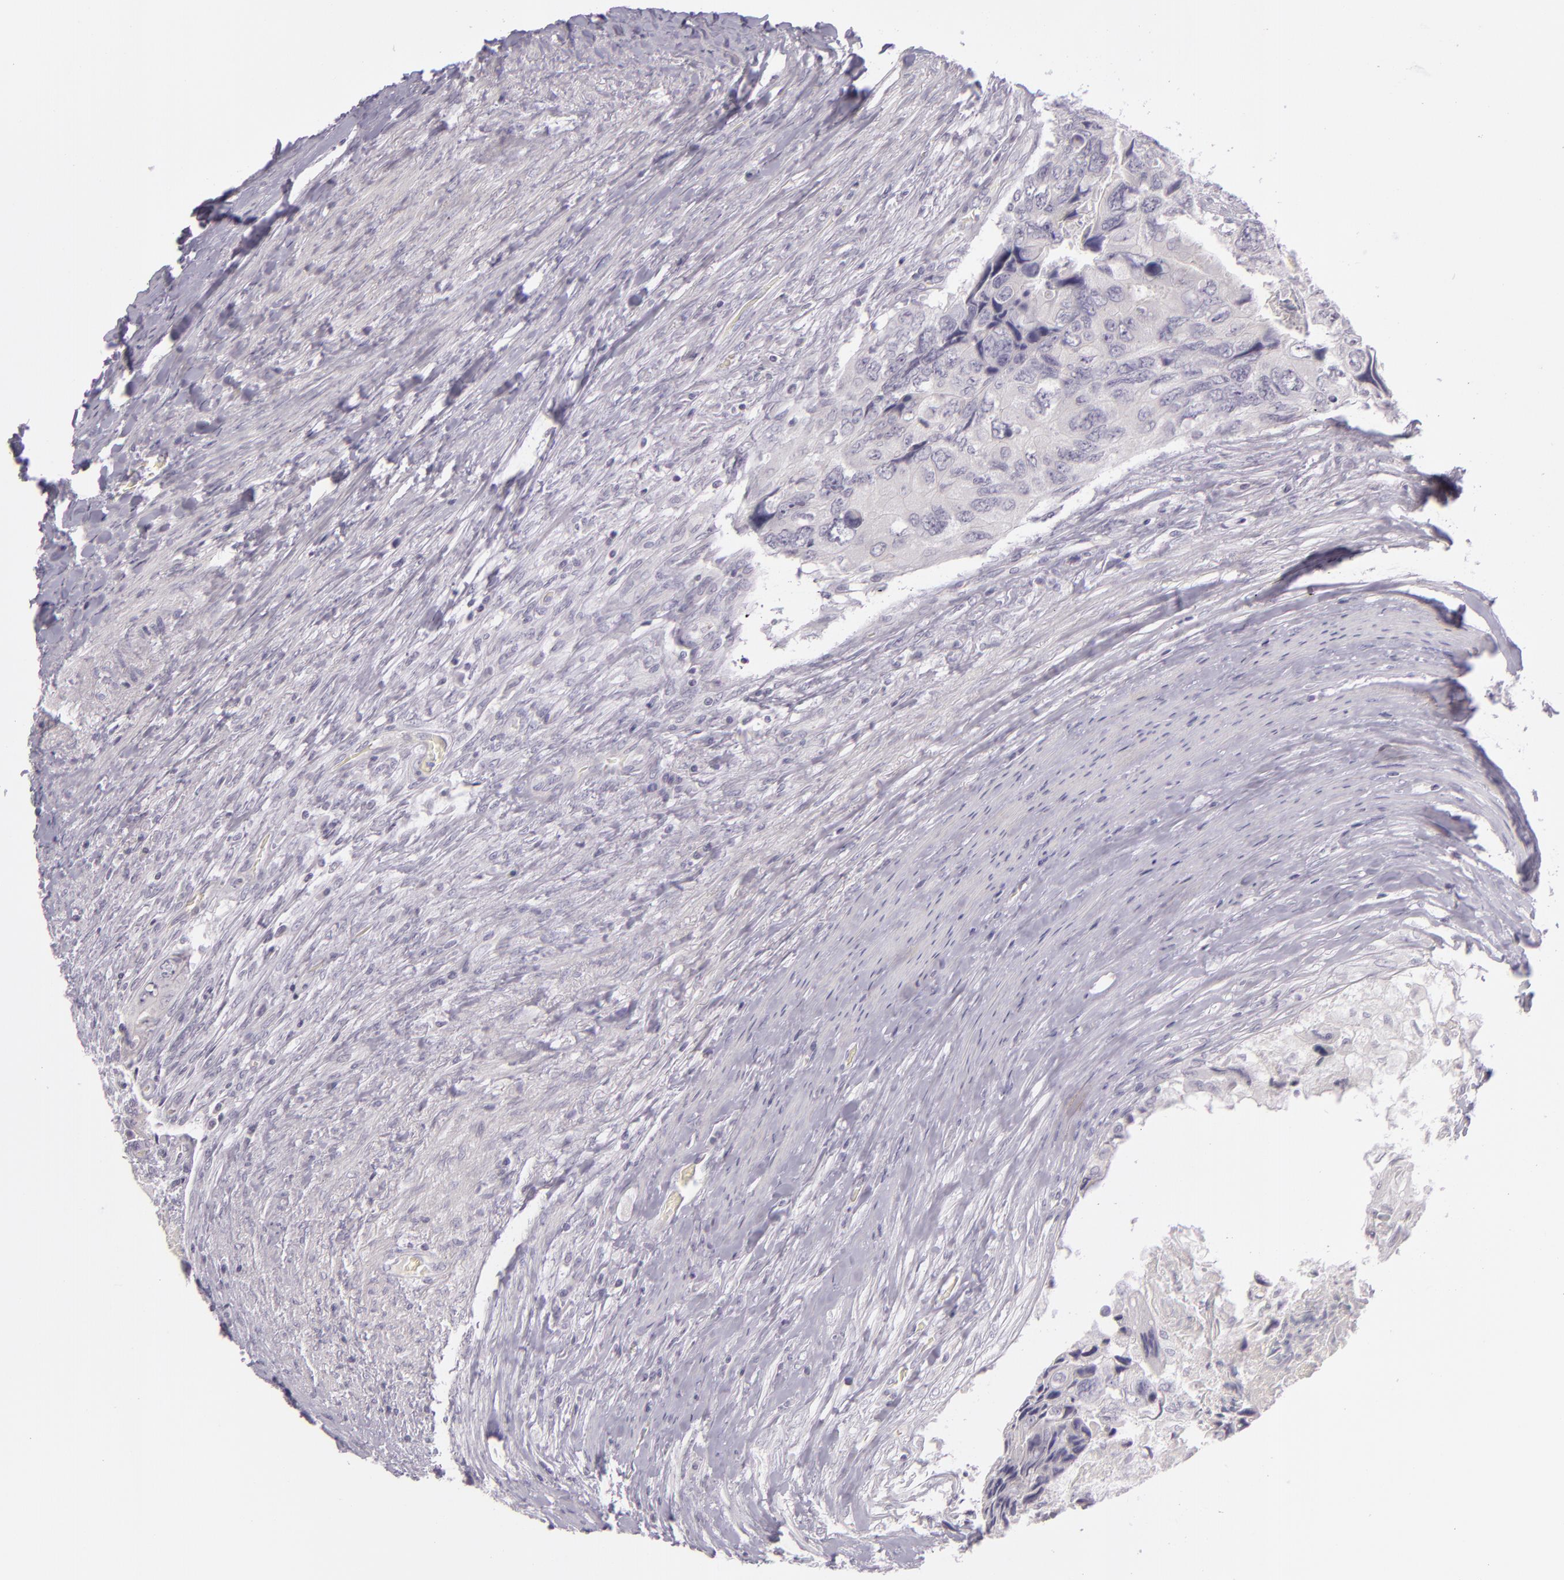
{"staining": {"intensity": "negative", "quantity": "none", "location": "none"}, "tissue": "colorectal cancer", "cell_type": "Tumor cells", "image_type": "cancer", "snomed": [{"axis": "morphology", "description": "Adenocarcinoma, NOS"}, {"axis": "topography", "description": "Rectum"}], "caption": "High magnification brightfield microscopy of colorectal adenocarcinoma stained with DAB (3,3'-diaminobenzidine) (brown) and counterstained with hematoxylin (blue): tumor cells show no significant staining.", "gene": "CBS", "patient": {"sex": "female", "age": 82}}